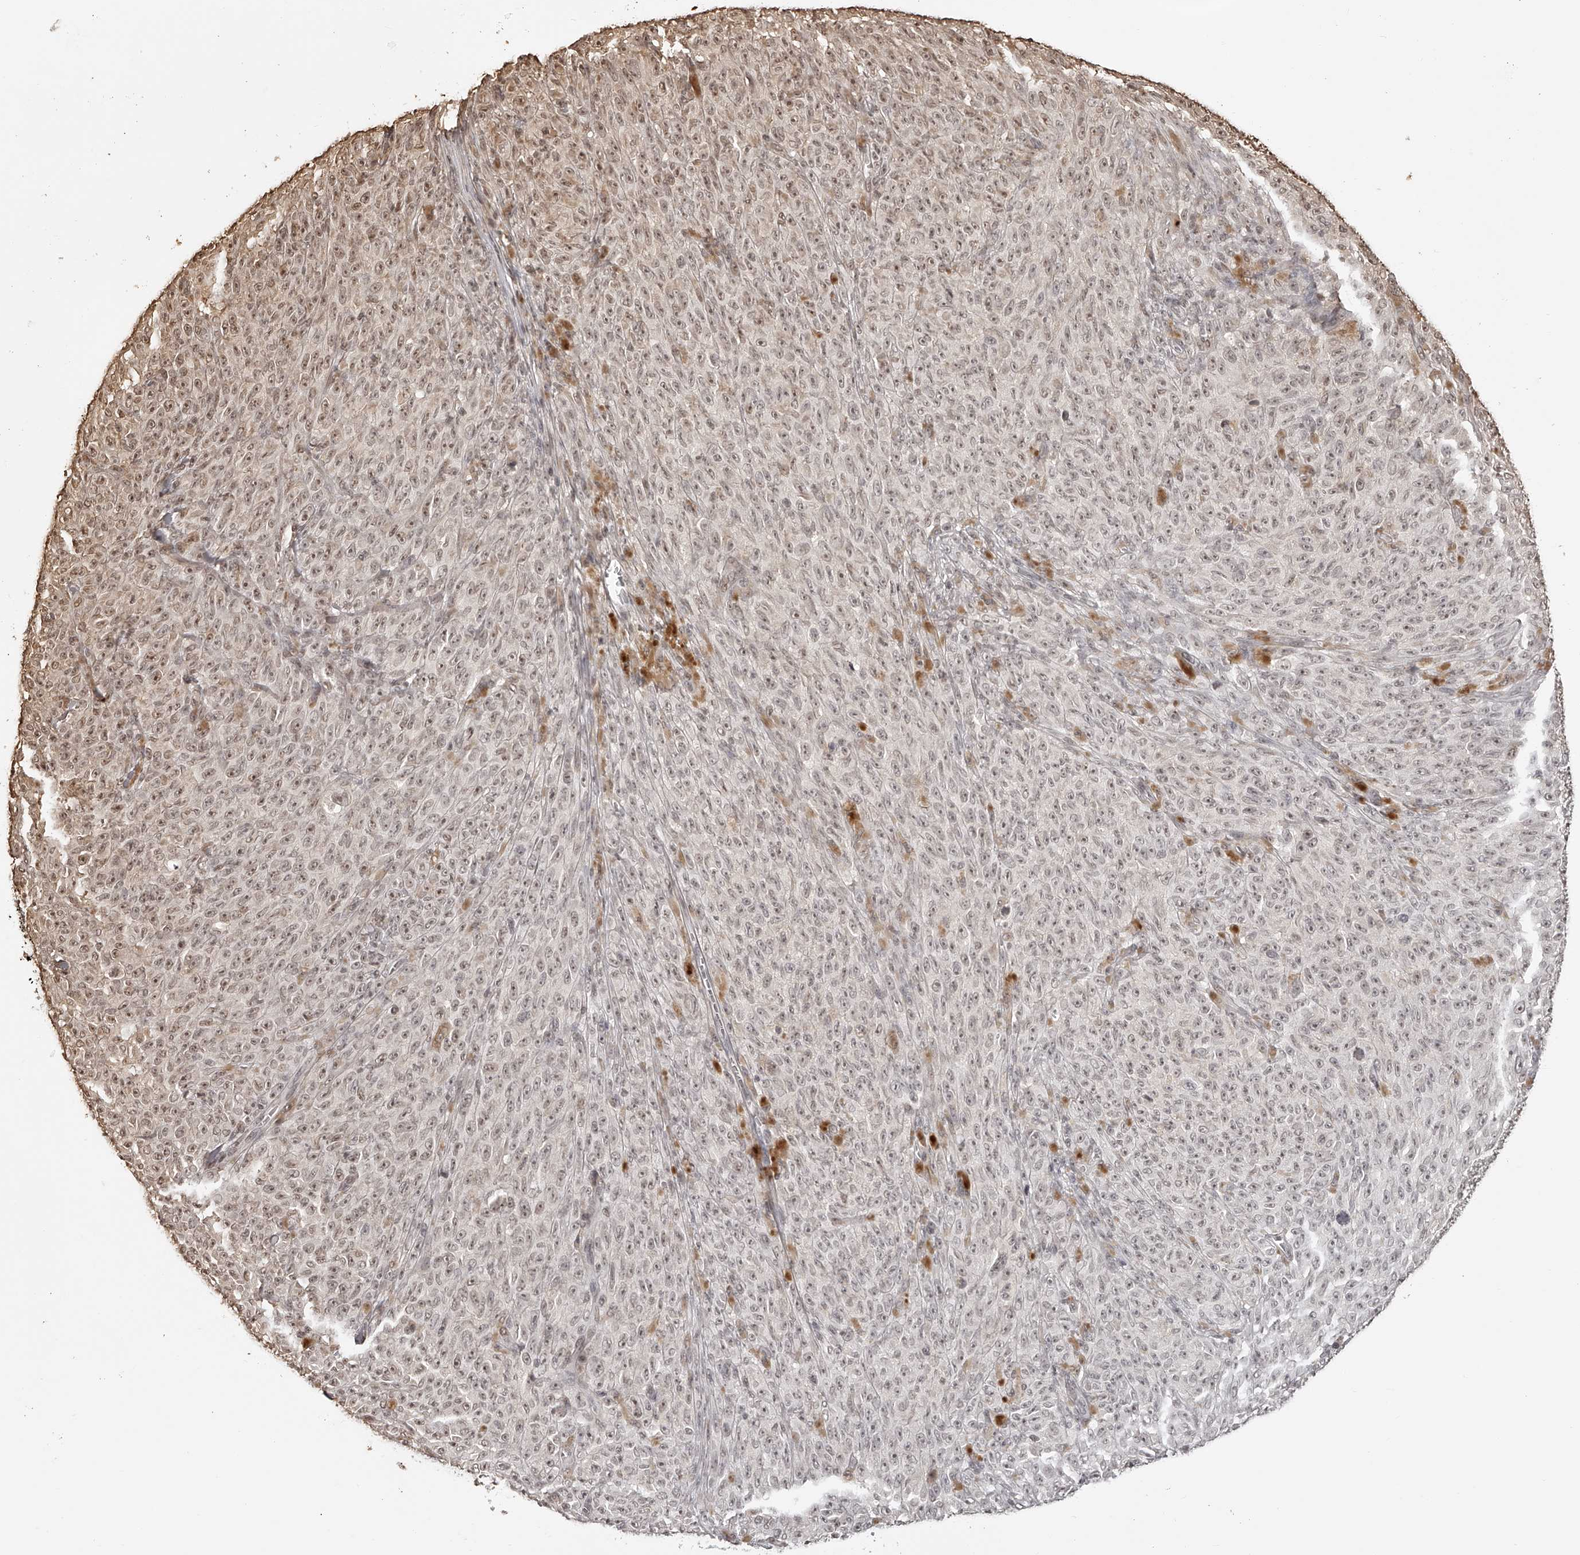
{"staining": {"intensity": "weak", "quantity": "25%-75%", "location": "nuclear"}, "tissue": "melanoma", "cell_type": "Tumor cells", "image_type": "cancer", "snomed": [{"axis": "morphology", "description": "Malignant melanoma, NOS"}, {"axis": "topography", "description": "Skin"}], "caption": "Immunohistochemical staining of human malignant melanoma reveals weak nuclear protein expression in approximately 25%-75% of tumor cells.", "gene": "ZNF503", "patient": {"sex": "female", "age": 82}}